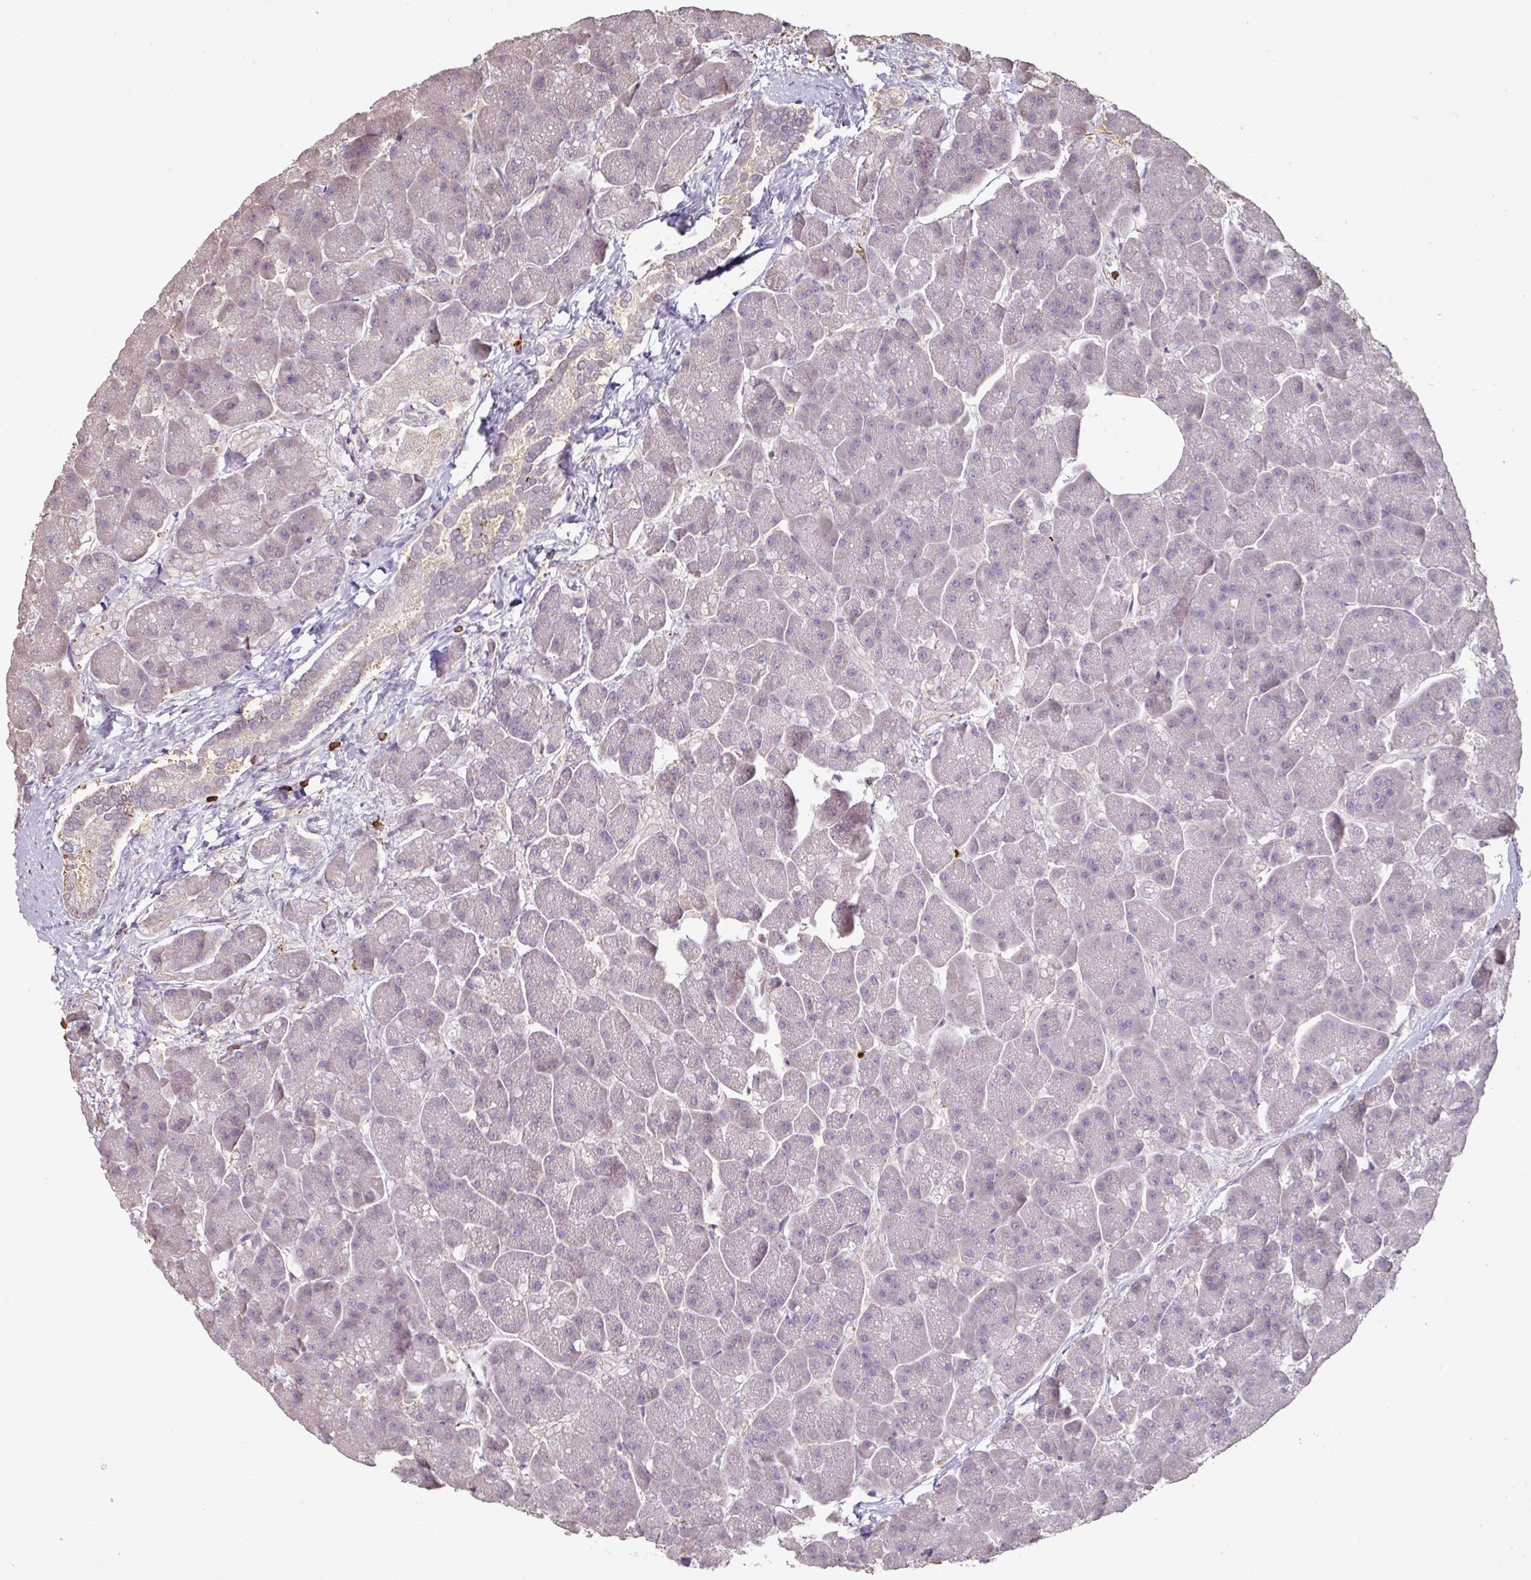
{"staining": {"intensity": "negative", "quantity": "none", "location": "none"}, "tissue": "pancreas", "cell_type": "Exocrine glandular cells", "image_type": "normal", "snomed": [{"axis": "morphology", "description": "Normal tissue, NOS"}, {"axis": "topography", "description": "Pancreas"}, {"axis": "topography", "description": "Peripheral nerve tissue"}], "caption": "A histopathology image of pancreas stained for a protein shows no brown staining in exocrine glandular cells.", "gene": "OLFML2B", "patient": {"sex": "male", "age": 54}}